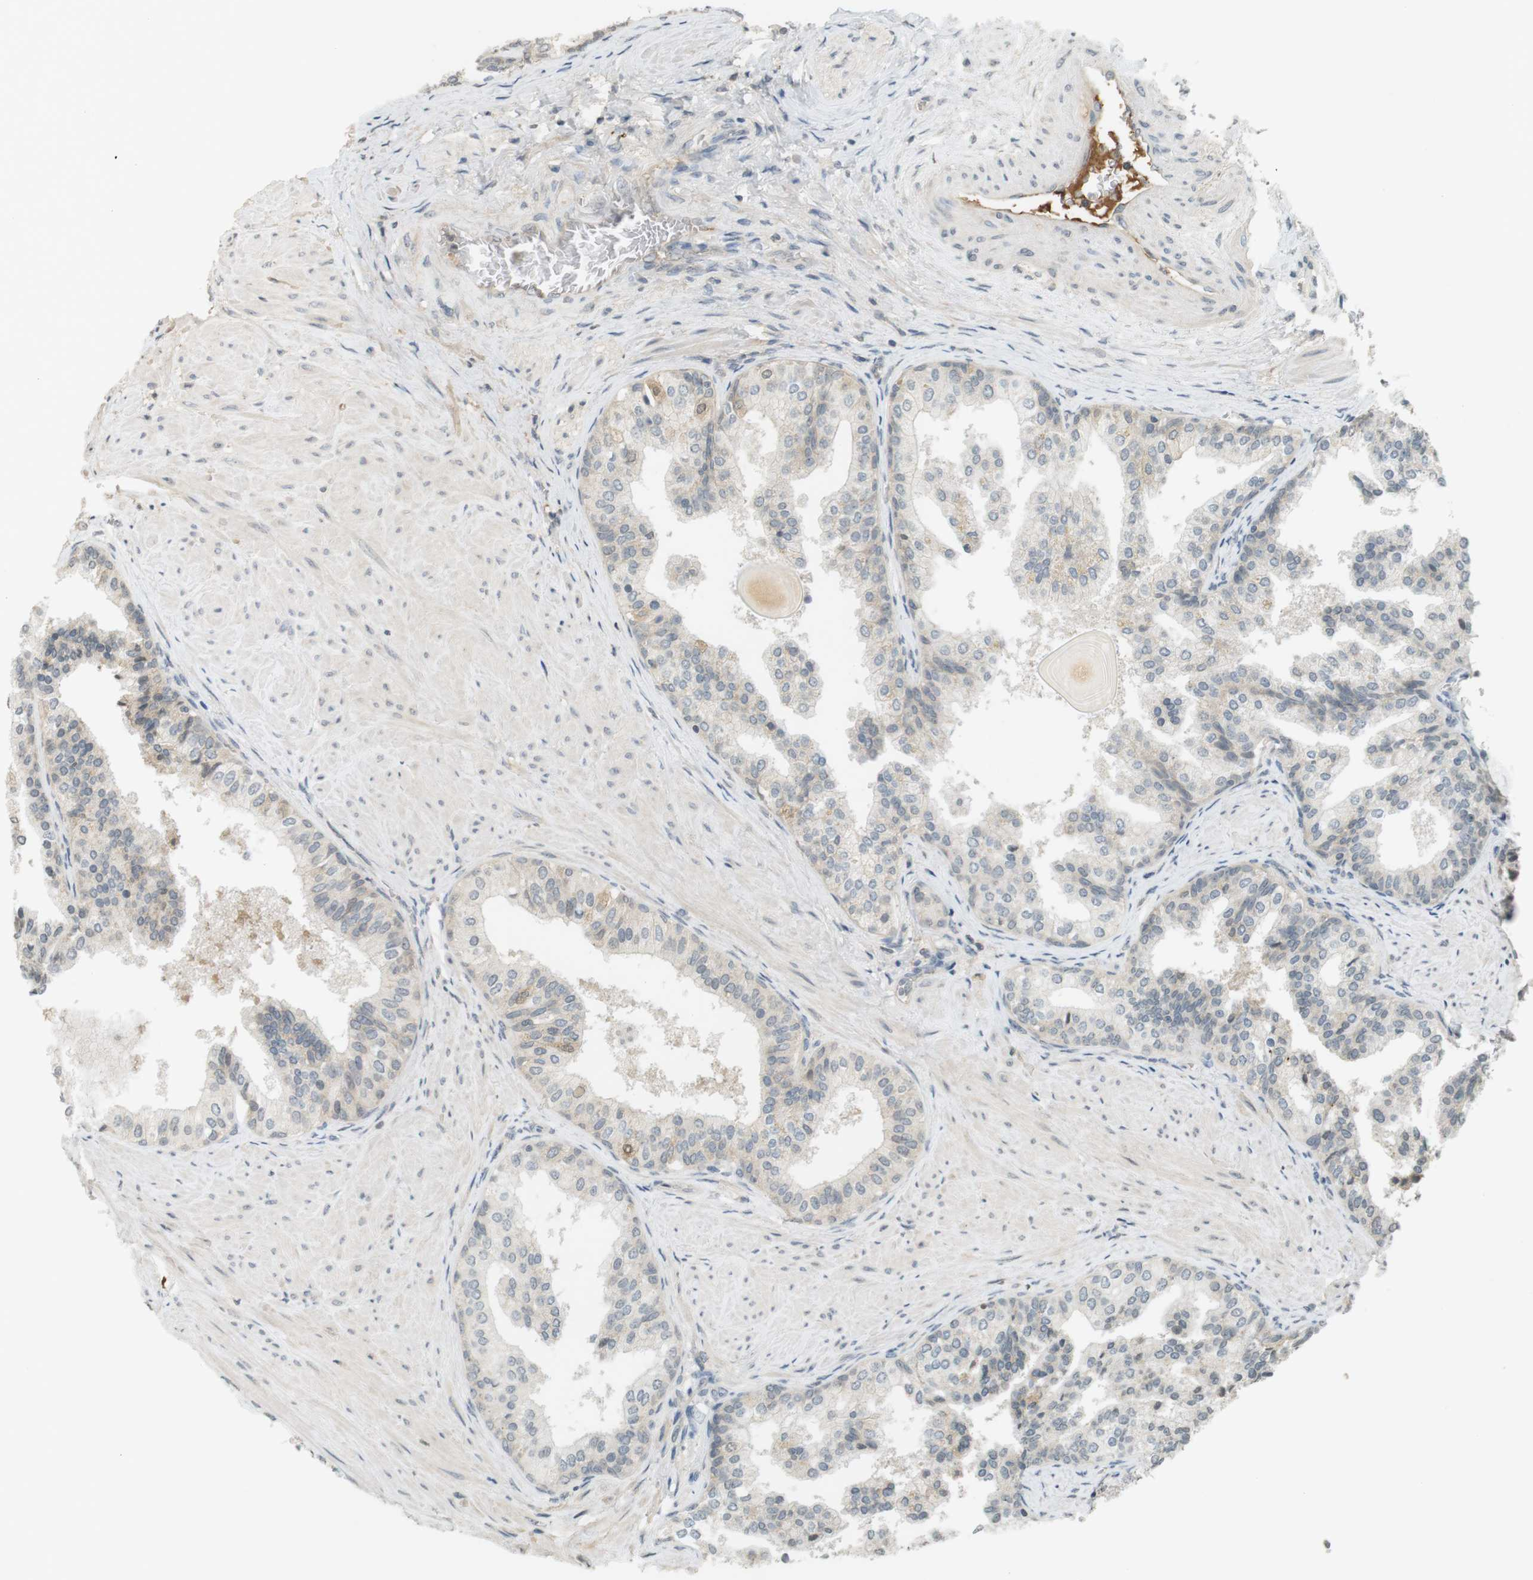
{"staining": {"intensity": "weak", "quantity": "<25%", "location": "cytoplasmic/membranous"}, "tissue": "prostate cancer", "cell_type": "Tumor cells", "image_type": "cancer", "snomed": [{"axis": "morphology", "description": "Adenocarcinoma, Low grade"}, {"axis": "topography", "description": "Prostate"}], "caption": "This photomicrograph is of low-grade adenocarcinoma (prostate) stained with immunohistochemistry (IHC) to label a protein in brown with the nuclei are counter-stained blue. There is no positivity in tumor cells.", "gene": "SRR", "patient": {"sex": "male", "age": 60}}